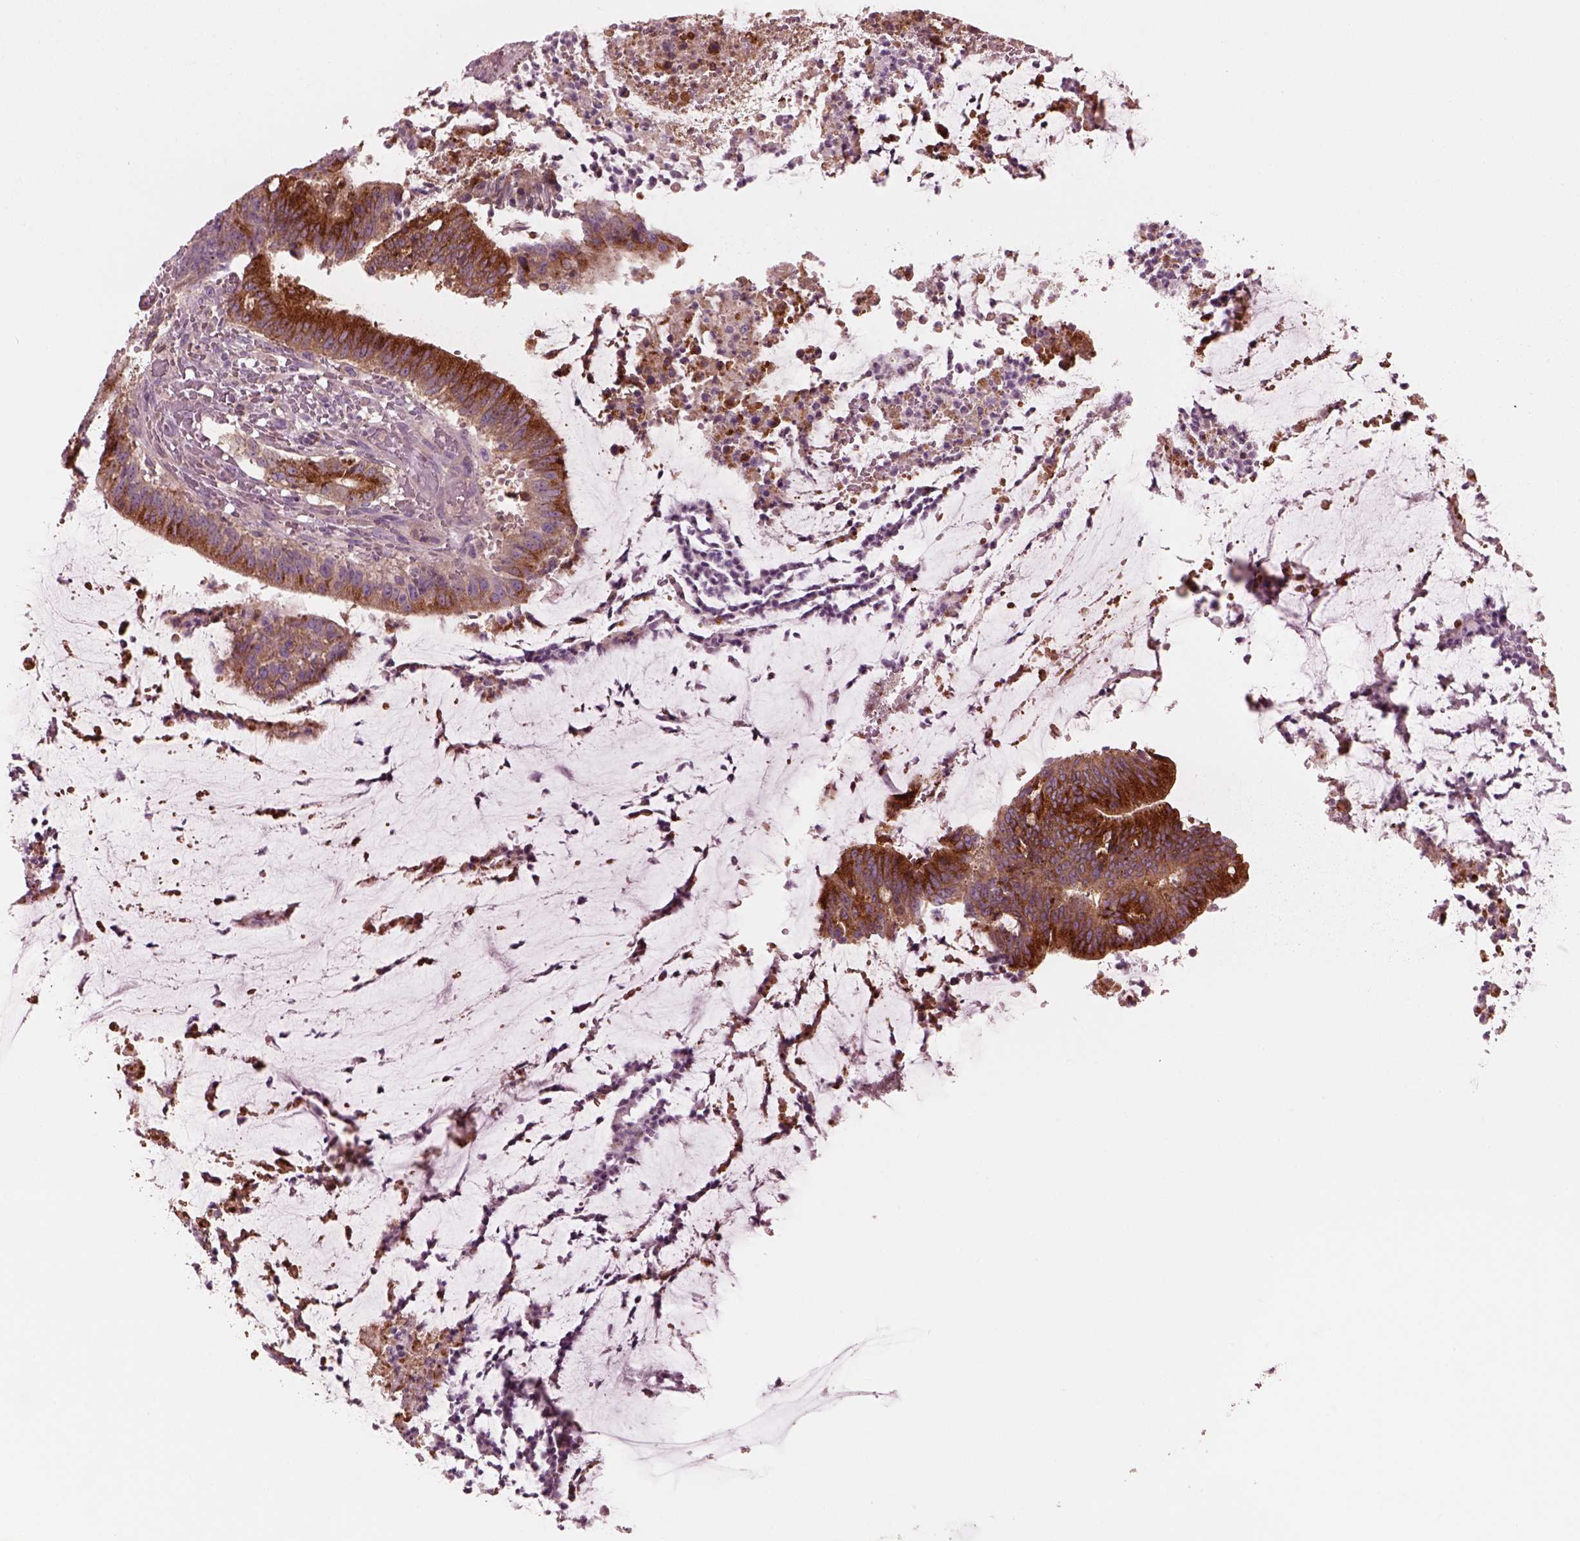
{"staining": {"intensity": "strong", "quantity": ">75%", "location": "cytoplasmic/membranous"}, "tissue": "colorectal cancer", "cell_type": "Tumor cells", "image_type": "cancer", "snomed": [{"axis": "morphology", "description": "Adenocarcinoma, NOS"}, {"axis": "topography", "description": "Colon"}], "caption": "The image exhibits immunohistochemical staining of colorectal adenocarcinoma. There is strong cytoplasmic/membranous expression is seen in approximately >75% of tumor cells.", "gene": "ELAPOR1", "patient": {"sex": "female", "age": 43}}